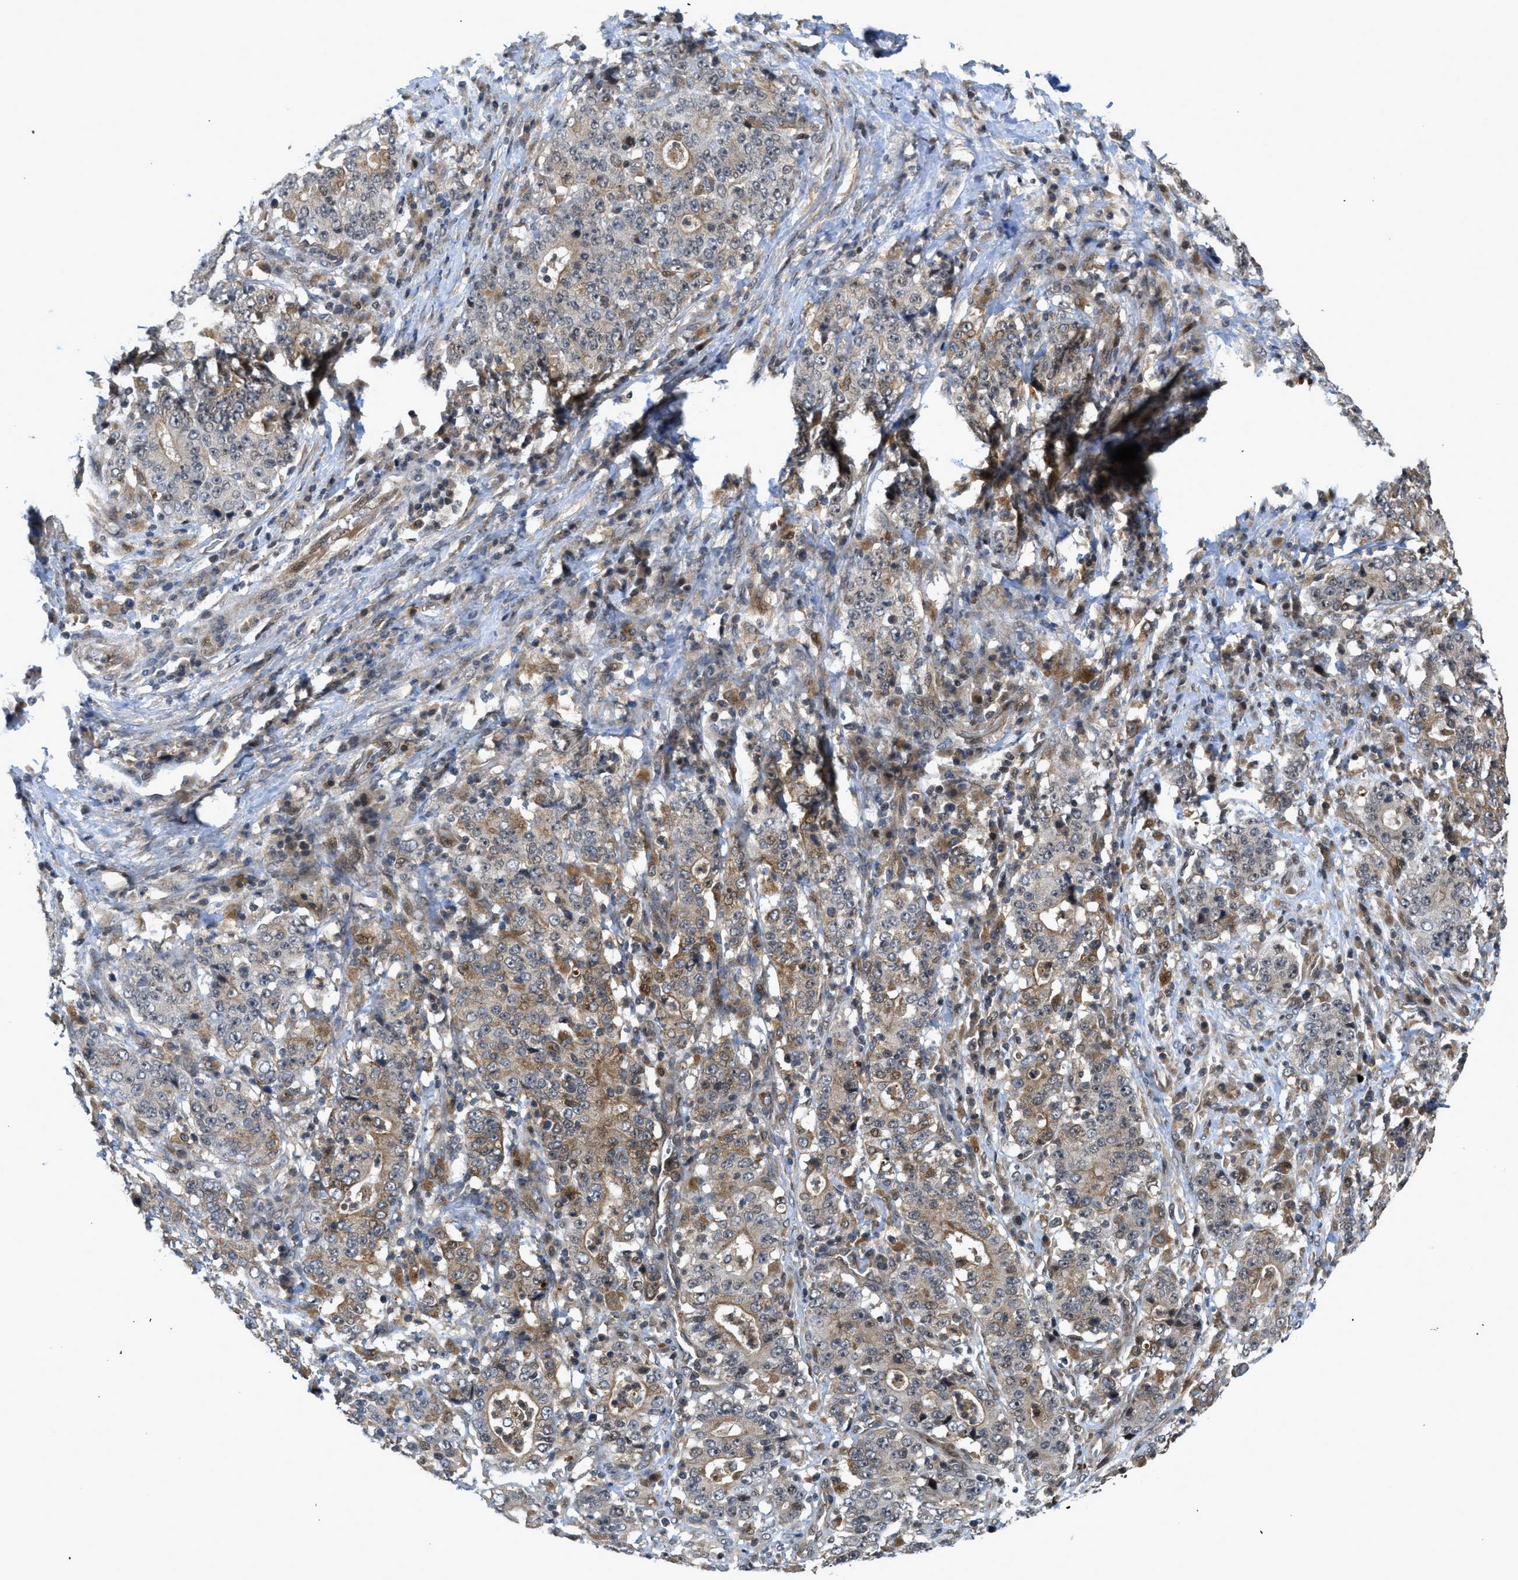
{"staining": {"intensity": "moderate", "quantity": "25%-75%", "location": "cytoplasmic/membranous,nuclear"}, "tissue": "stomach cancer", "cell_type": "Tumor cells", "image_type": "cancer", "snomed": [{"axis": "morphology", "description": "Normal tissue, NOS"}, {"axis": "morphology", "description": "Adenocarcinoma, NOS"}, {"axis": "topography", "description": "Stomach, upper"}, {"axis": "topography", "description": "Stomach"}], "caption": "High-magnification brightfield microscopy of stomach cancer stained with DAB (brown) and counterstained with hematoxylin (blue). tumor cells exhibit moderate cytoplasmic/membranous and nuclear staining is identified in about25%-75% of cells.", "gene": "DNAJC28", "patient": {"sex": "male", "age": 59}}